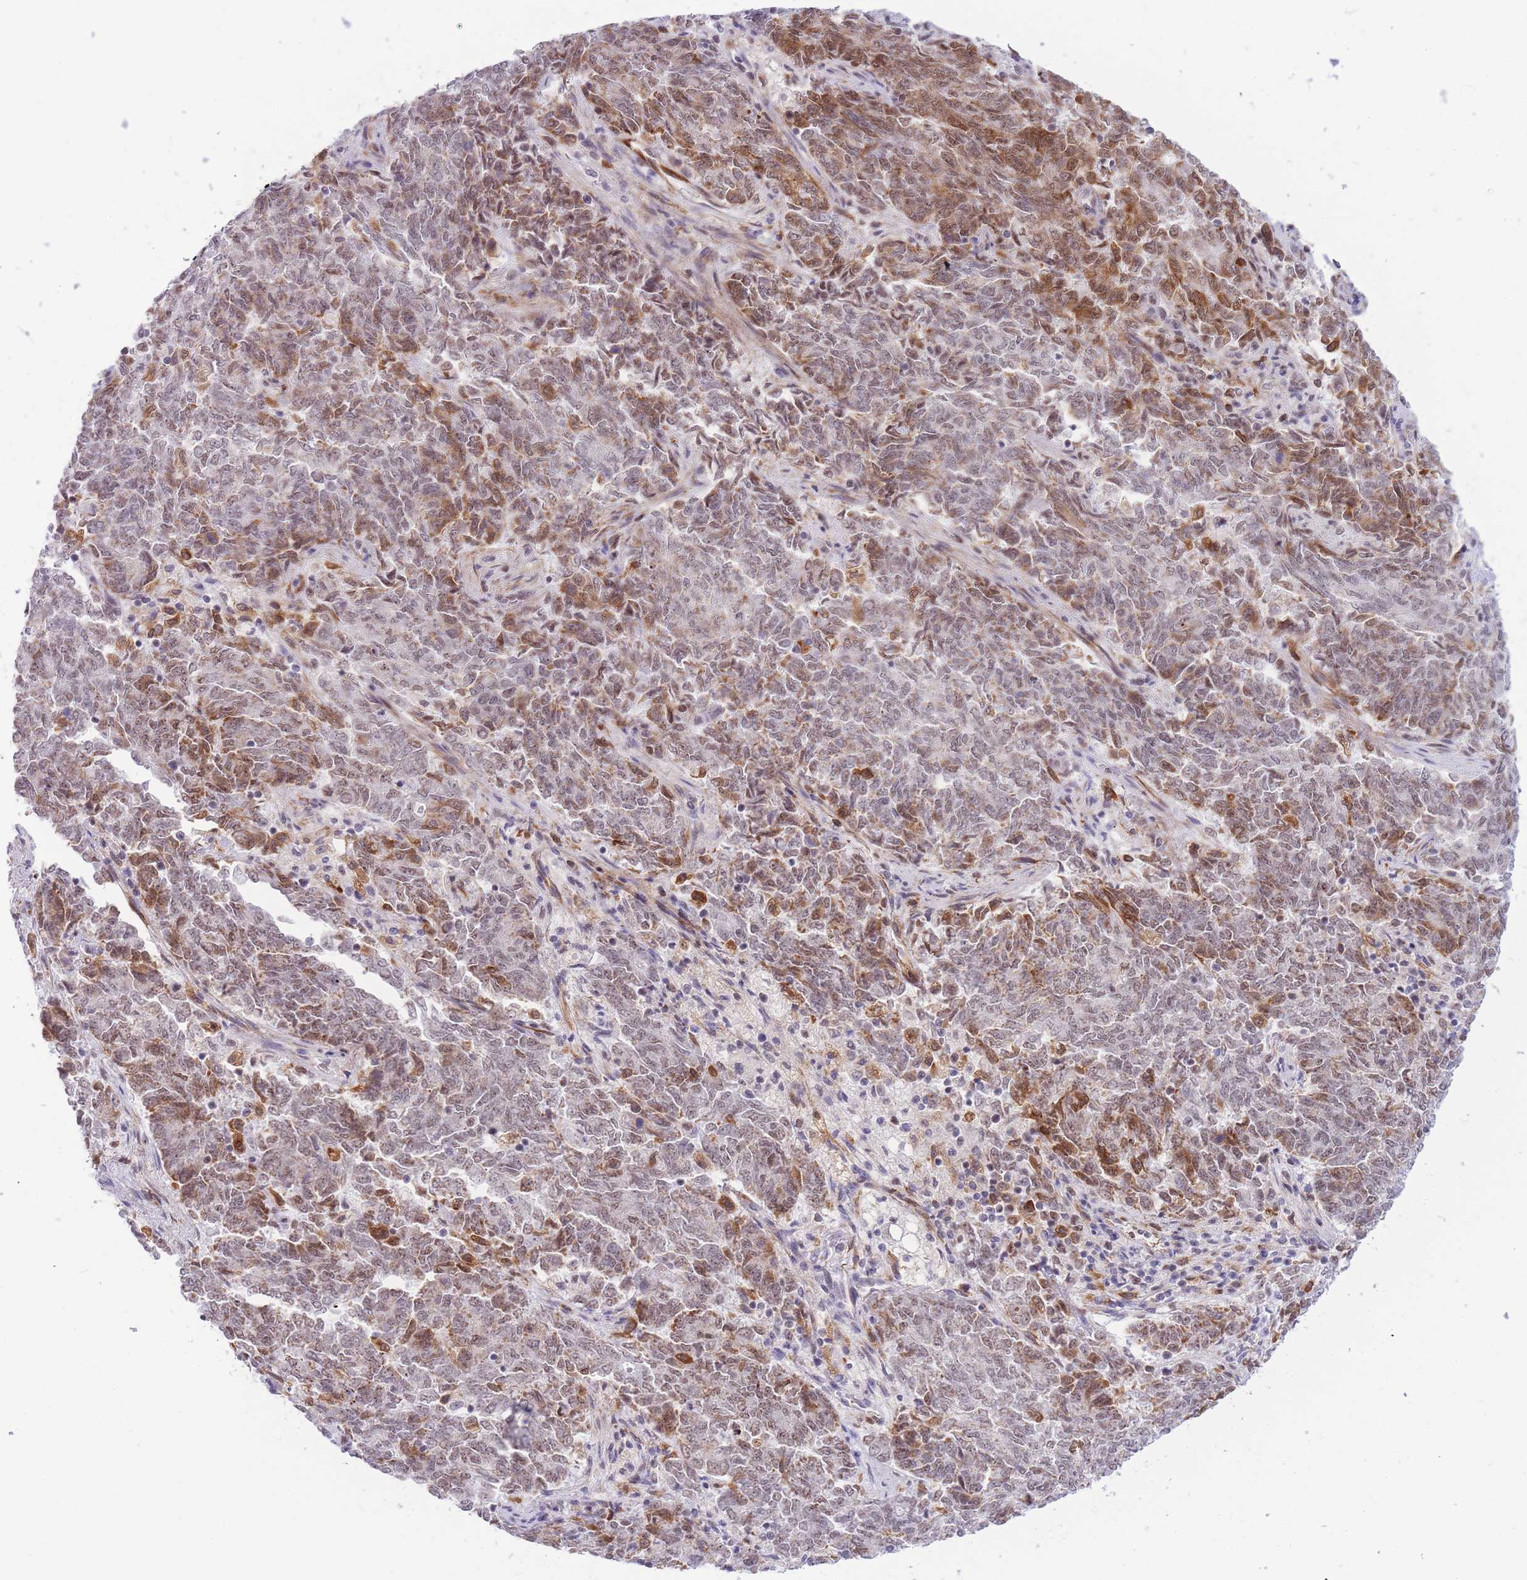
{"staining": {"intensity": "moderate", "quantity": ">75%", "location": "cytoplasmic/membranous,nuclear"}, "tissue": "endometrial cancer", "cell_type": "Tumor cells", "image_type": "cancer", "snomed": [{"axis": "morphology", "description": "Adenocarcinoma, NOS"}, {"axis": "topography", "description": "Endometrium"}], "caption": "Brown immunohistochemical staining in human adenocarcinoma (endometrial) exhibits moderate cytoplasmic/membranous and nuclear staining in about >75% of tumor cells. The protein is stained brown, and the nuclei are stained in blue (DAB IHC with brightfield microscopy, high magnification).", "gene": "CYP2B6", "patient": {"sex": "female", "age": 80}}